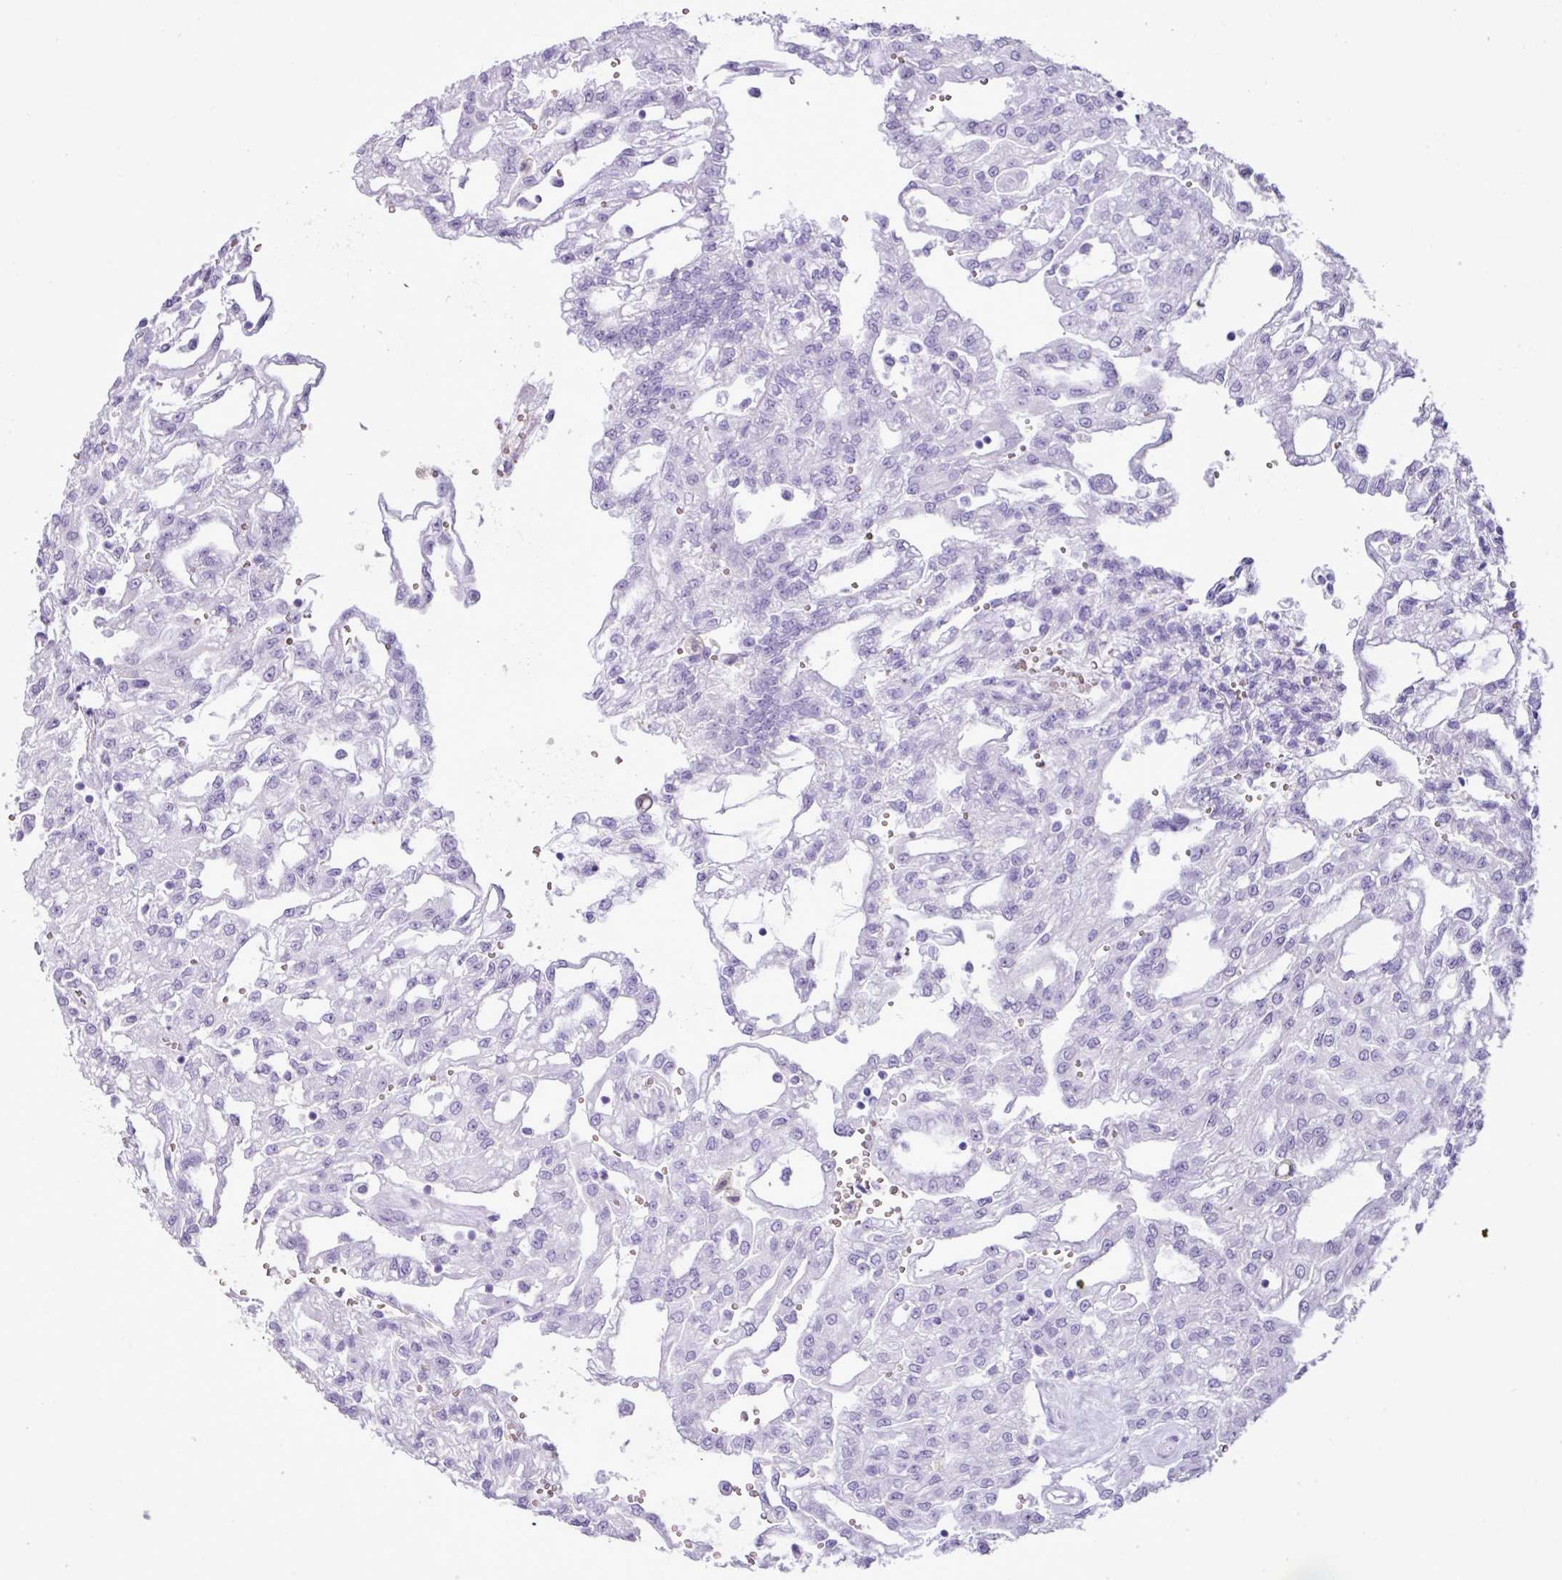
{"staining": {"intensity": "negative", "quantity": "none", "location": "none"}, "tissue": "renal cancer", "cell_type": "Tumor cells", "image_type": "cancer", "snomed": [{"axis": "morphology", "description": "Adenocarcinoma, NOS"}, {"axis": "topography", "description": "Kidney"}], "caption": "Renal adenocarcinoma was stained to show a protein in brown. There is no significant positivity in tumor cells.", "gene": "ZSCAN5A", "patient": {"sex": "male", "age": 63}}